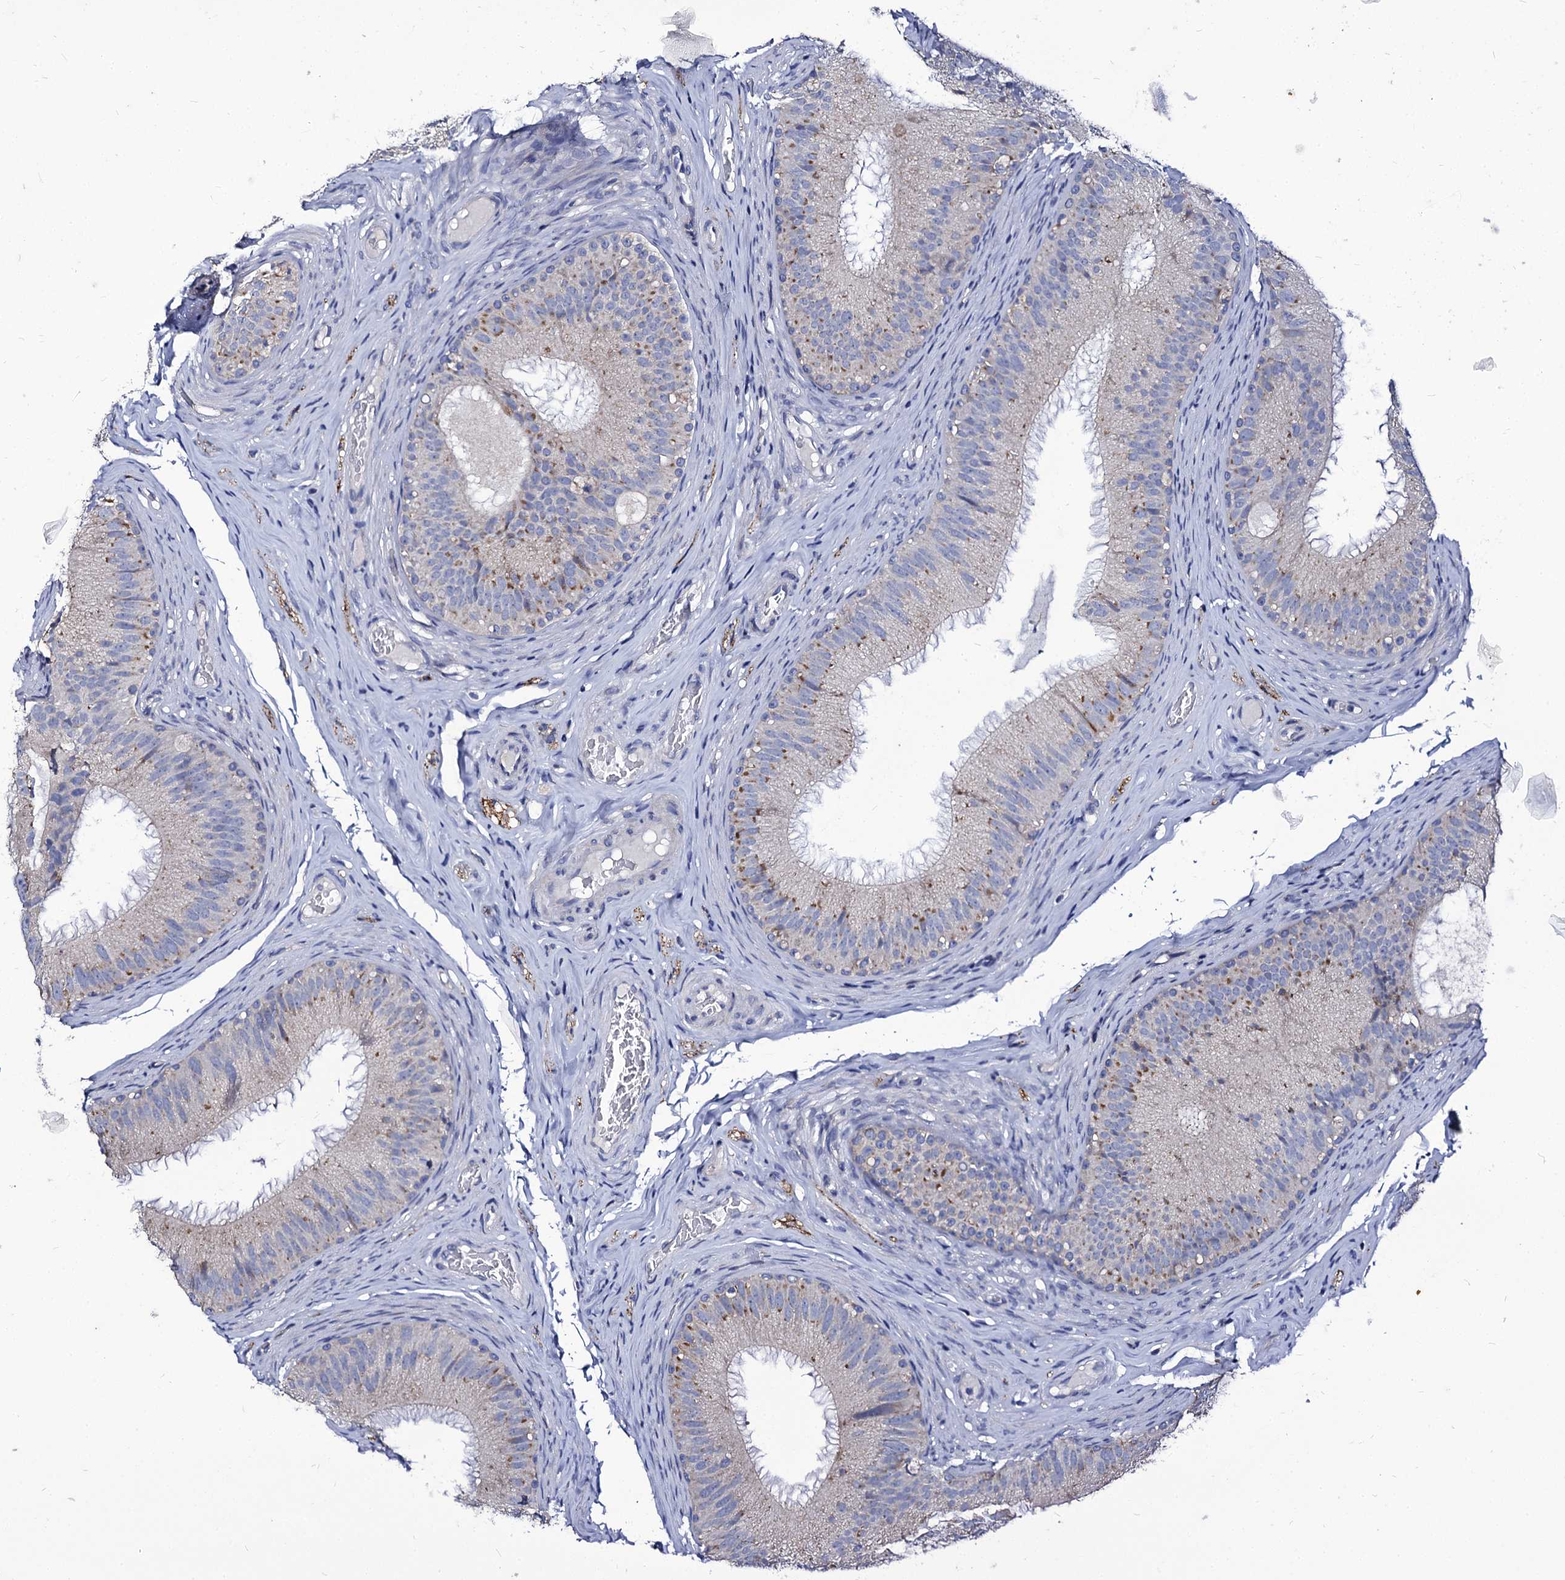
{"staining": {"intensity": "moderate", "quantity": "<25%", "location": "cytoplasmic/membranous"}, "tissue": "epididymis", "cell_type": "Glandular cells", "image_type": "normal", "snomed": [{"axis": "morphology", "description": "Normal tissue, NOS"}, {"axis": "topography", "description": "Epididymis"}], "caption": "DAB (3,3'-diaminobenzidine) immunohistochemical staining of normal human epididymis demonstrates moderate cytoplasmic/membranous protein staining in about <25% of glandular cells.", "gene": "PANX2", "patient": {"sex": "male", "age": 34}}